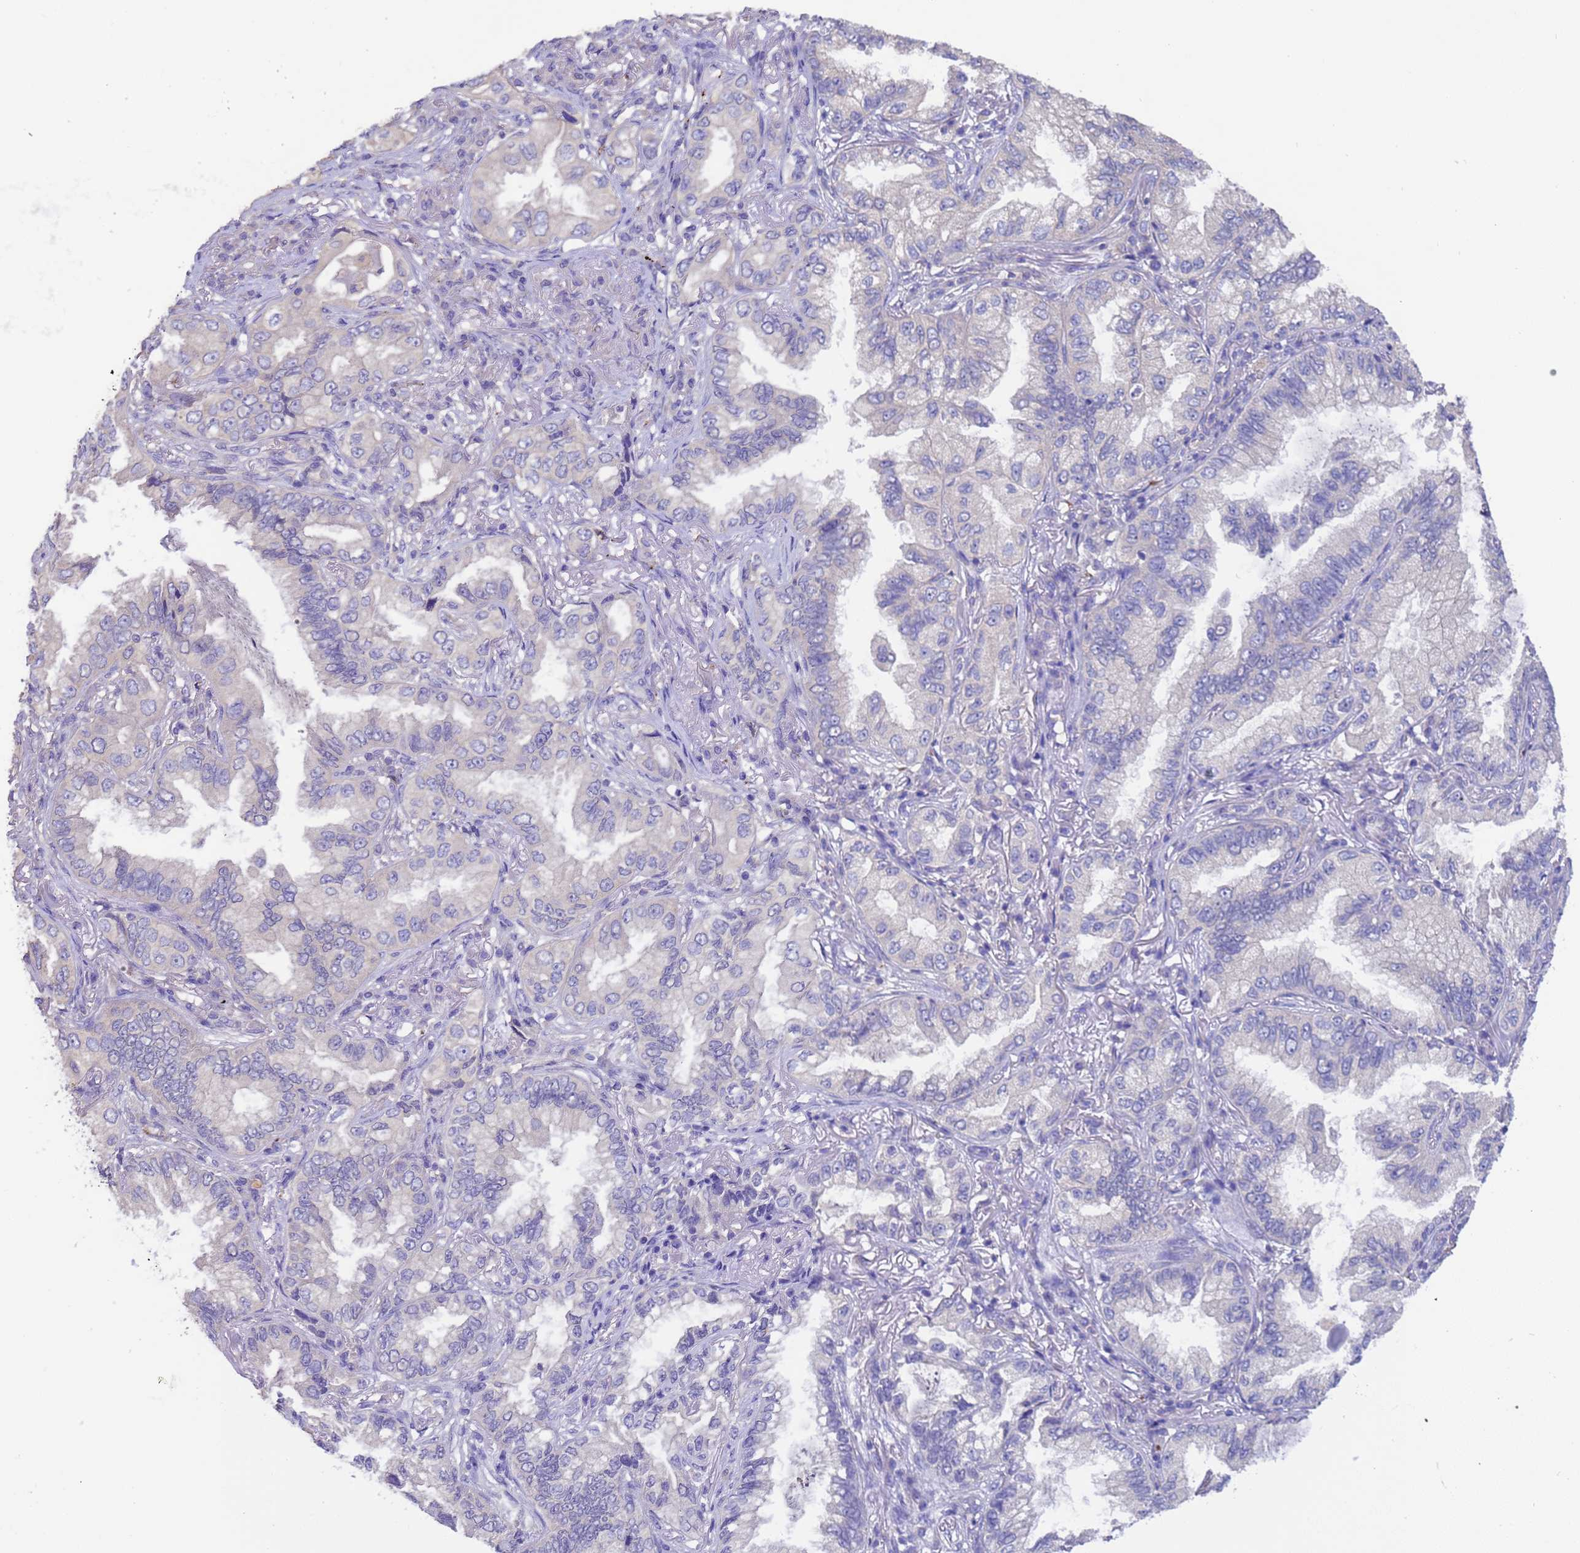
{"staining": {"intensity": "negative", "quantity": "none", "location": "none"}, "tissue": "lung cancer", "cell_type": "Tumor cells", "image_type": "cancer", "snomed": [{"axis": "morphology", "description": "Adenocarcinoma, NOS"}, {"axis": "topography", "description": "Lung"}], "caption": "This photomicrograph is of lung adenocarcinoma stained with immunohistochemistry to label a protein in brown with the nuclei are counter-stained blue. There is no staining in tumor cells.", "gene": "SRL", "patient": {"sex": "female", "age": 69}}